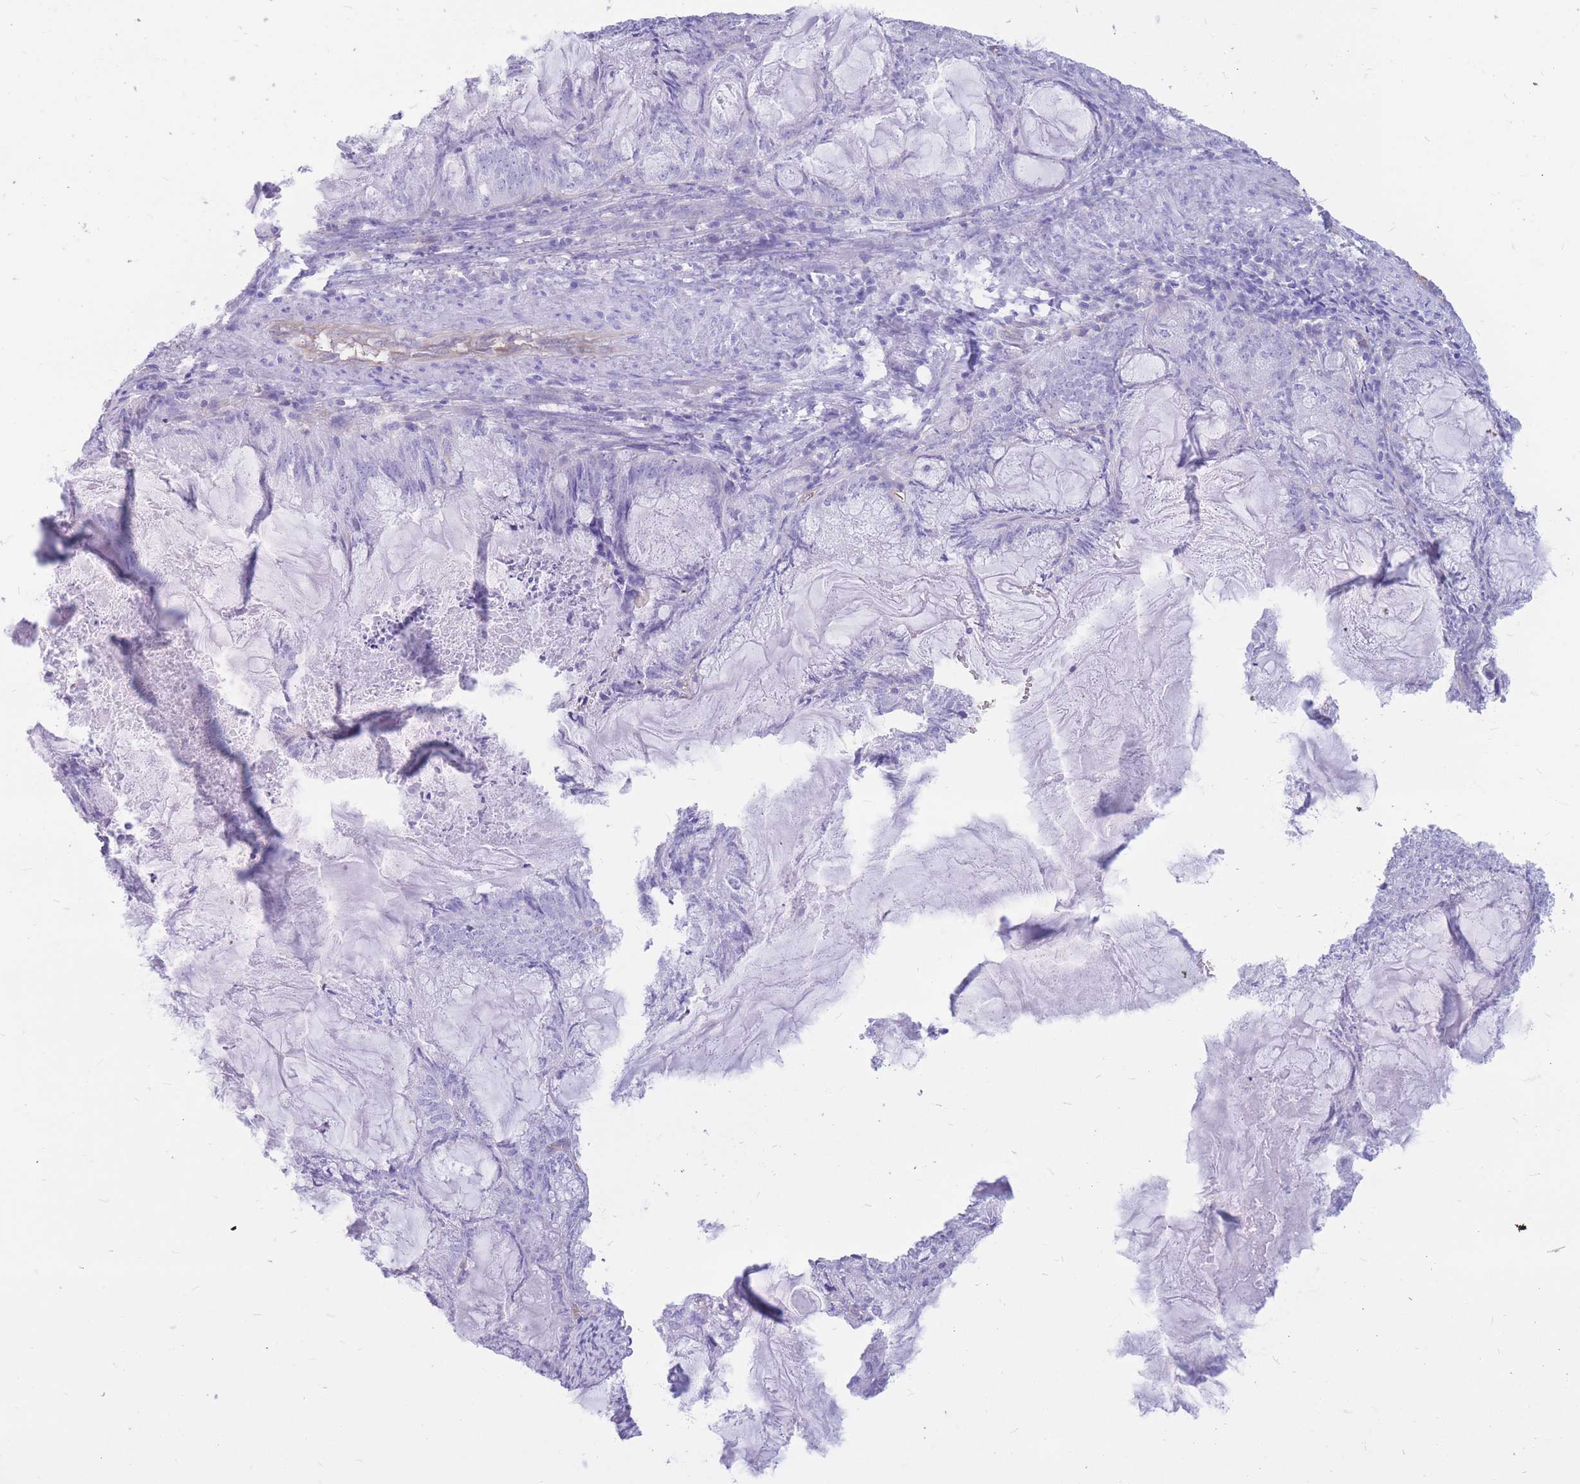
{"staining": {"intensity": "negative", "quantity": "none", "location": "none"}, "tissue": "endometrial cancer", "cell_type": "Tumor cells", "image_type": "cancer", "snomed": [{"axis": "morphology", "description": "Adenocarcinoma, NOS"}, {"axis": "topography", "description": "Endometrium"}], "caption": "High power microscopy photomicrograph of an immunohistochemistry (IHC) photomicrograph of endometrial cancer, revealing no significant staining in tumor cells.", "gene": "ADD2", "patient": {"sex": "female", "age": 86}}